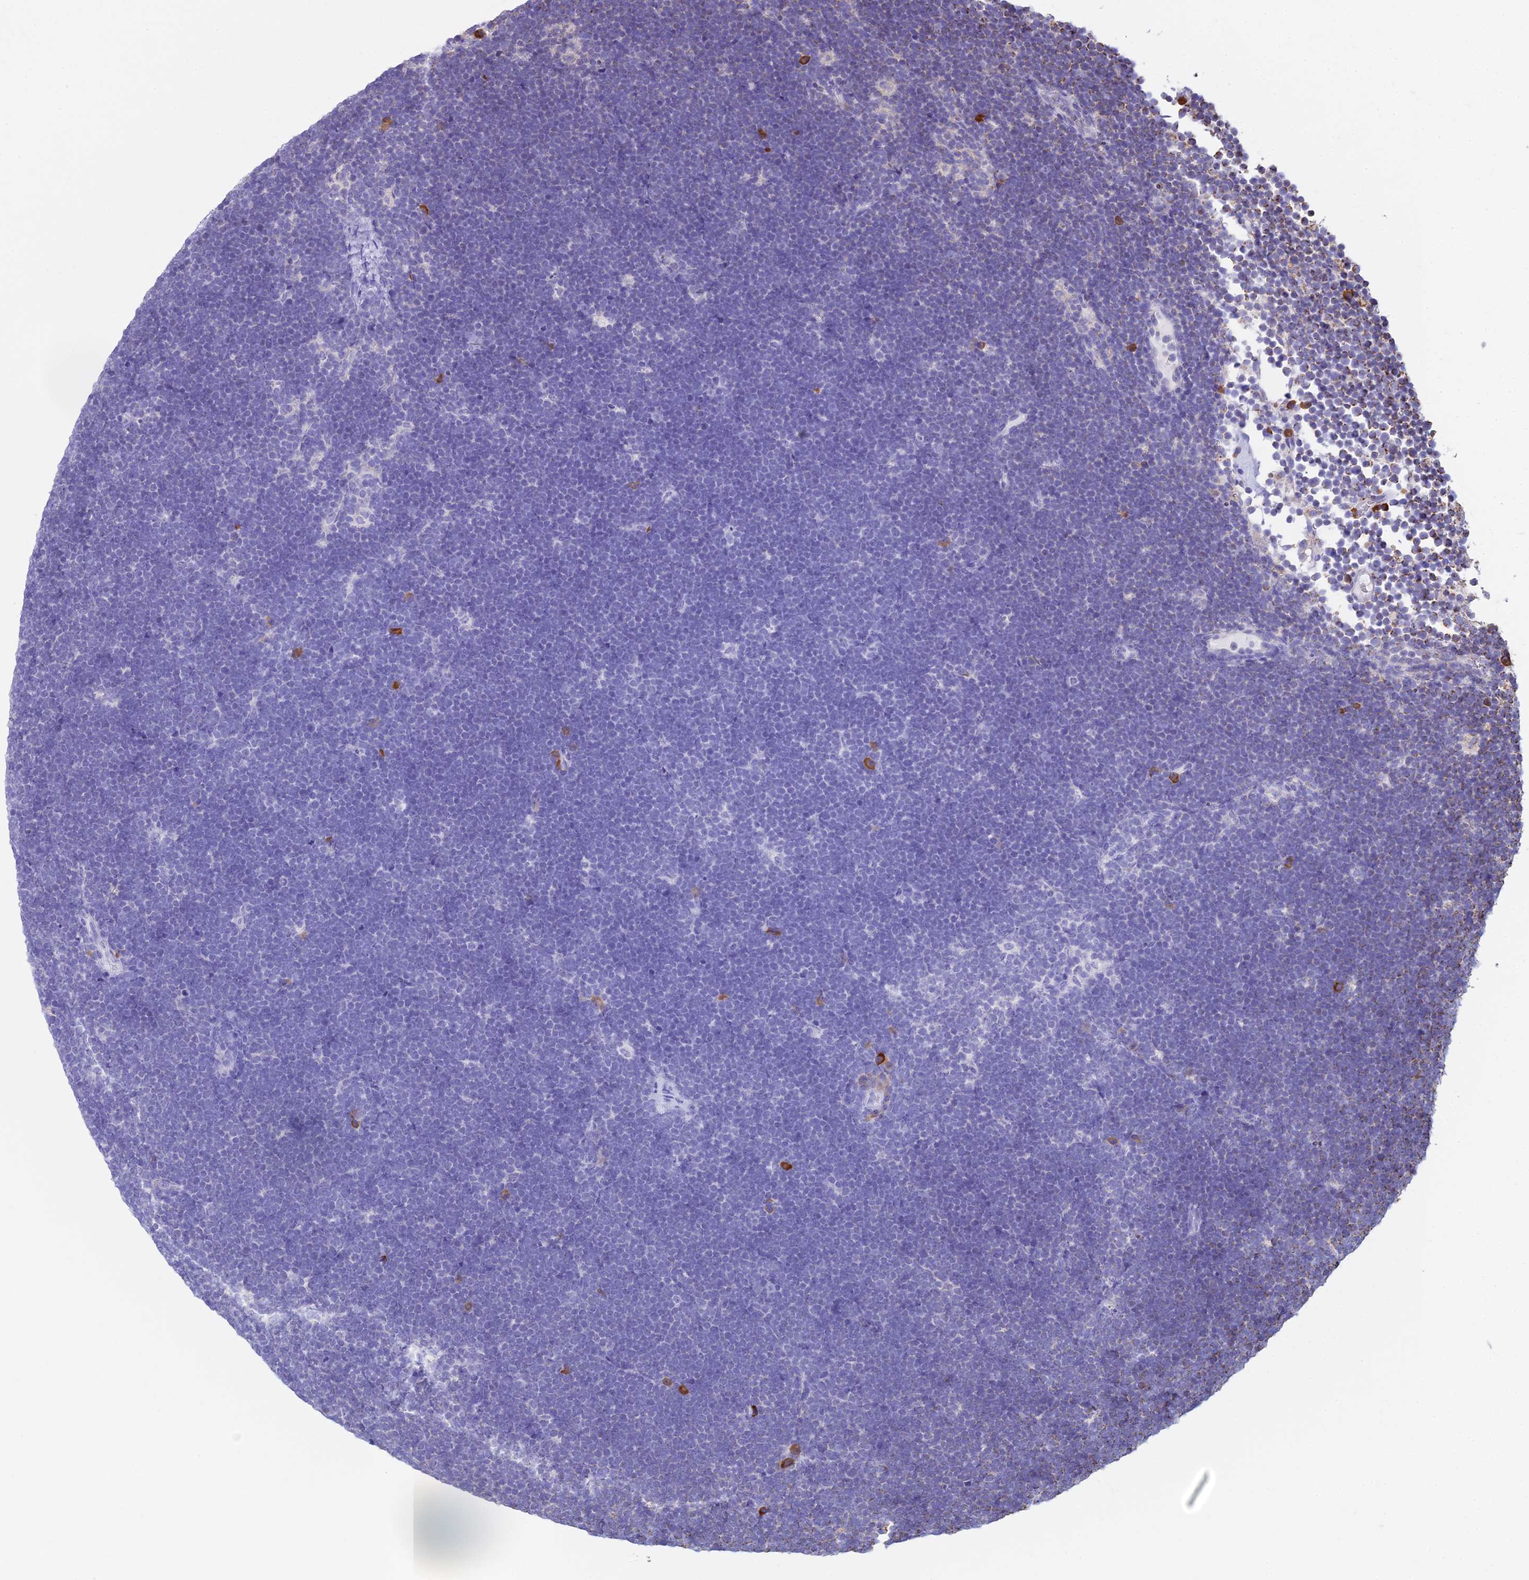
{"staining": {"intensity": "negative", "quantity": "none", "location": "none"}, "tissue": "lymphoma", "cell_type": "Tumor cells", "image_type": "cancer", "snomed": [{"axis": "morphology", "description": "Malignant lymphoma, non-Hodgkin's type, High grade"}, {"axis": "topography", "description": "Lymph node"}], "caption": "Tumor cells are negative for protein expression in human high-grade malignant lymphoma, non-Hodgkin's type.", "gene": "OR2W3", "patient": {"sex": "male", "age": 13}}